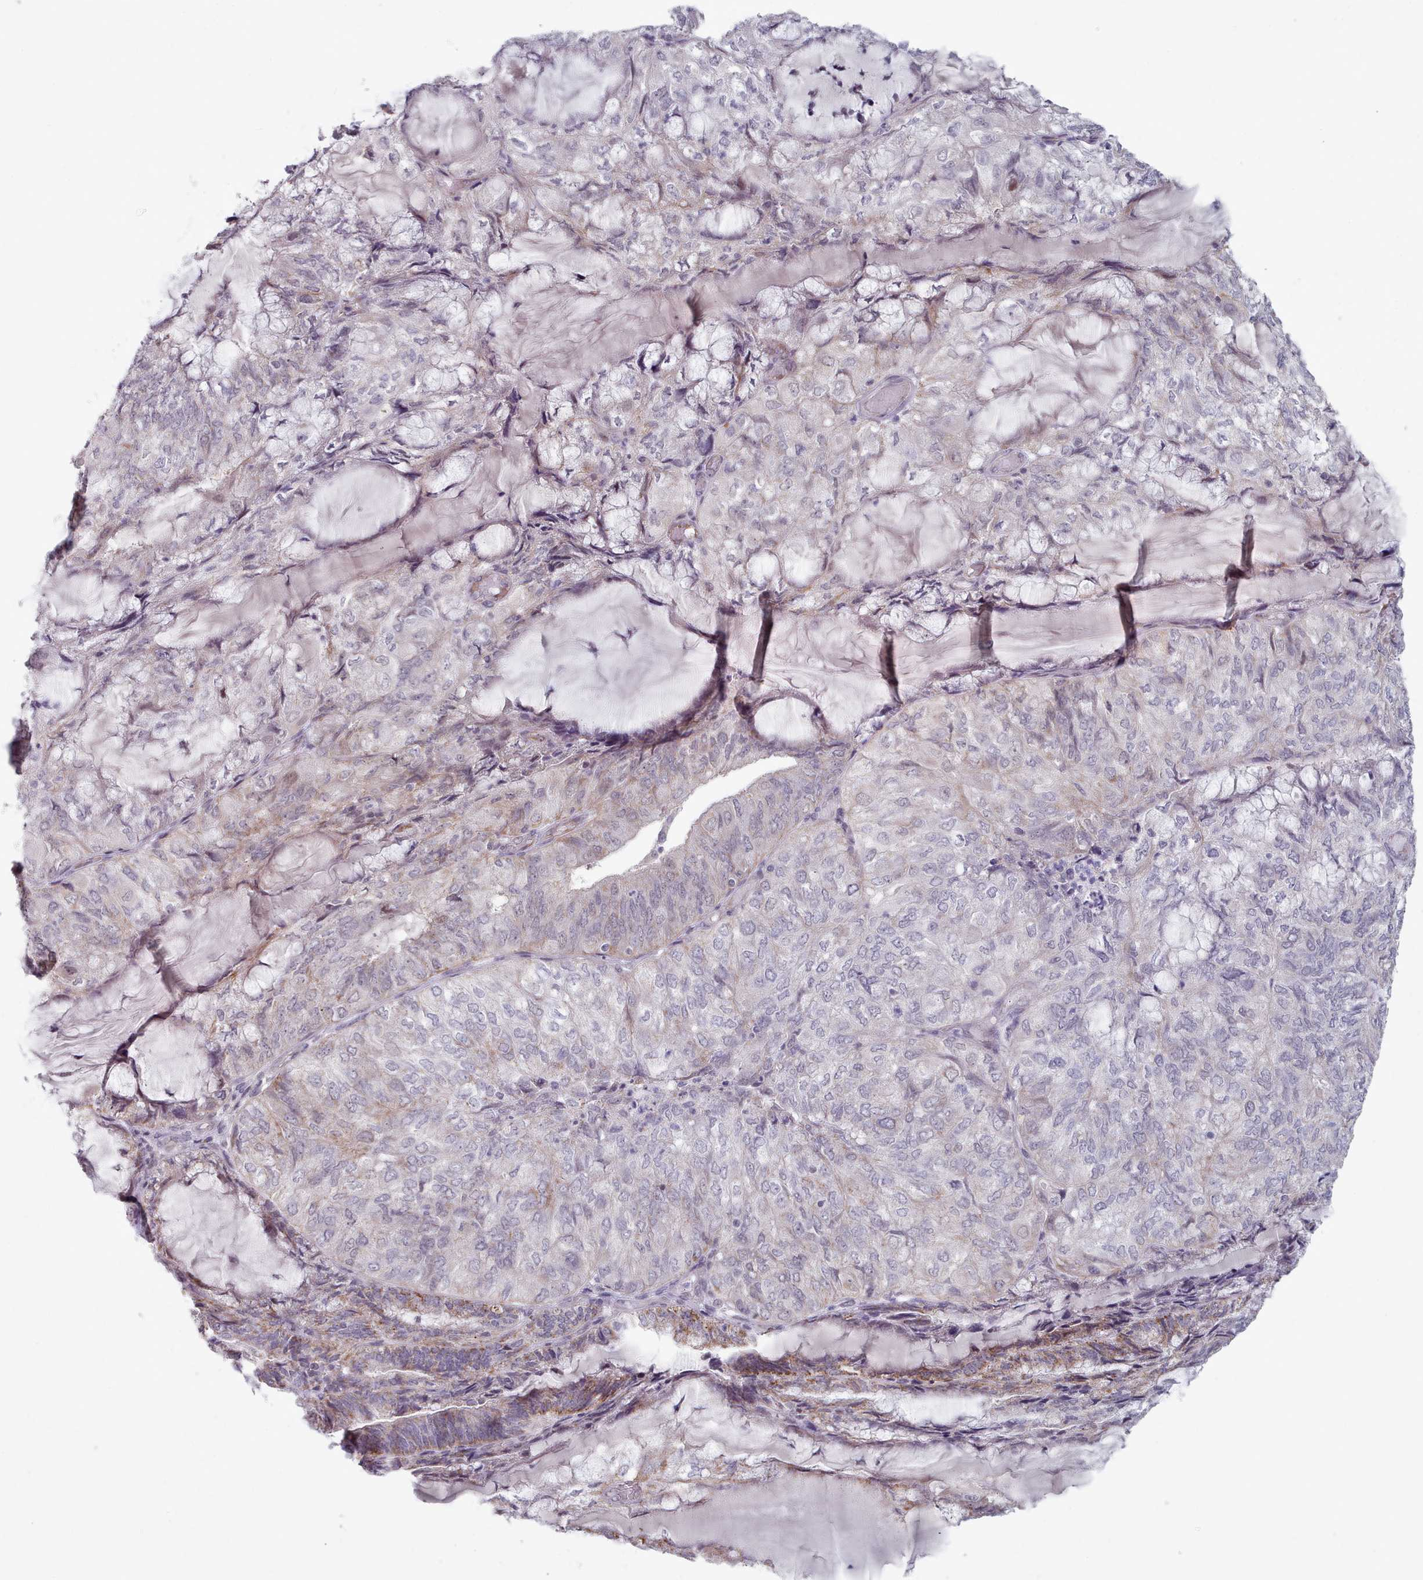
{"staining": {"intensity": "moderate", "quantity": "<25%", "location": "cytoplasmic/membranous"}, "tissue": "endometrial cancer", "cell_type": "Tumor cells", "image_type": "cancer", "snomed": [{"axis": "morphology", "description": "Adenocarcinoma, NOS"}, {"axis": "topography", "description": "Endometrium"}], "caption": "A micrograph showing moderate cytoplasmic/membranous positivity in approximately <25% of tumor cells in endometrial cancer (adenocarcinoma), as visualized by brown immunohistochemical staining.", "gene": "TRARG1", "patient": {"sex": "female", "age": 81}}